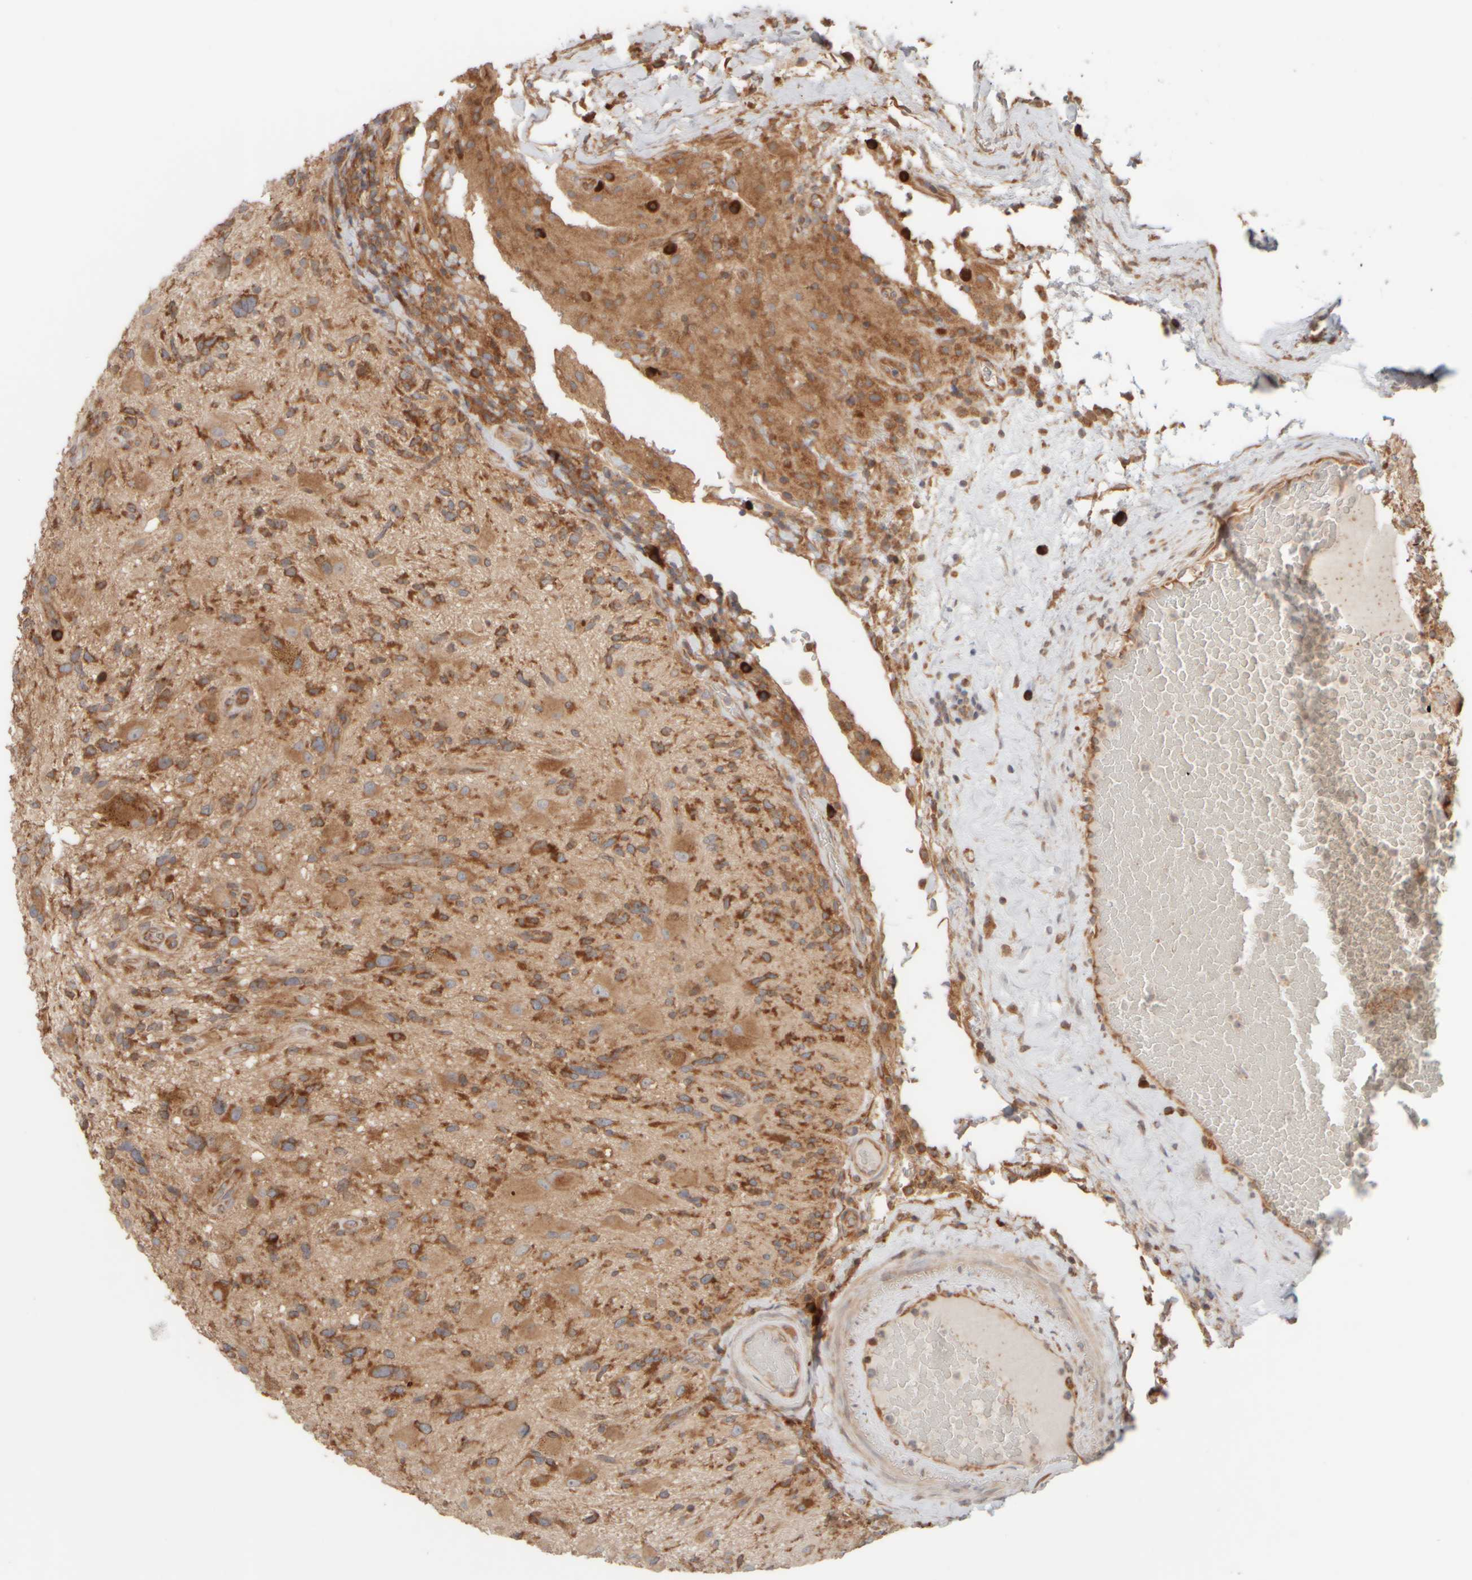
{"staining": {"intensity": "moderate", "quantity": ">75%", "location": "cytoplasmic/membranous"}, "tissue": "glioma", "cell_type": "Tumor cells", "image_type": "cancer", "snomed": [{"axis": "morphology", "description": "Glioma, malignant, High grade"}, {"axis": "topography", "description": "Brain"}], "caption": "Brown immunohistochemical staining in malignant glioma (high-grade) displays moderate cytoplasmic/membranous positivity in approximately >75% of tumor cells.", "gene": "EIF2B3", "patient": {"sex": "male", "age": 33}}